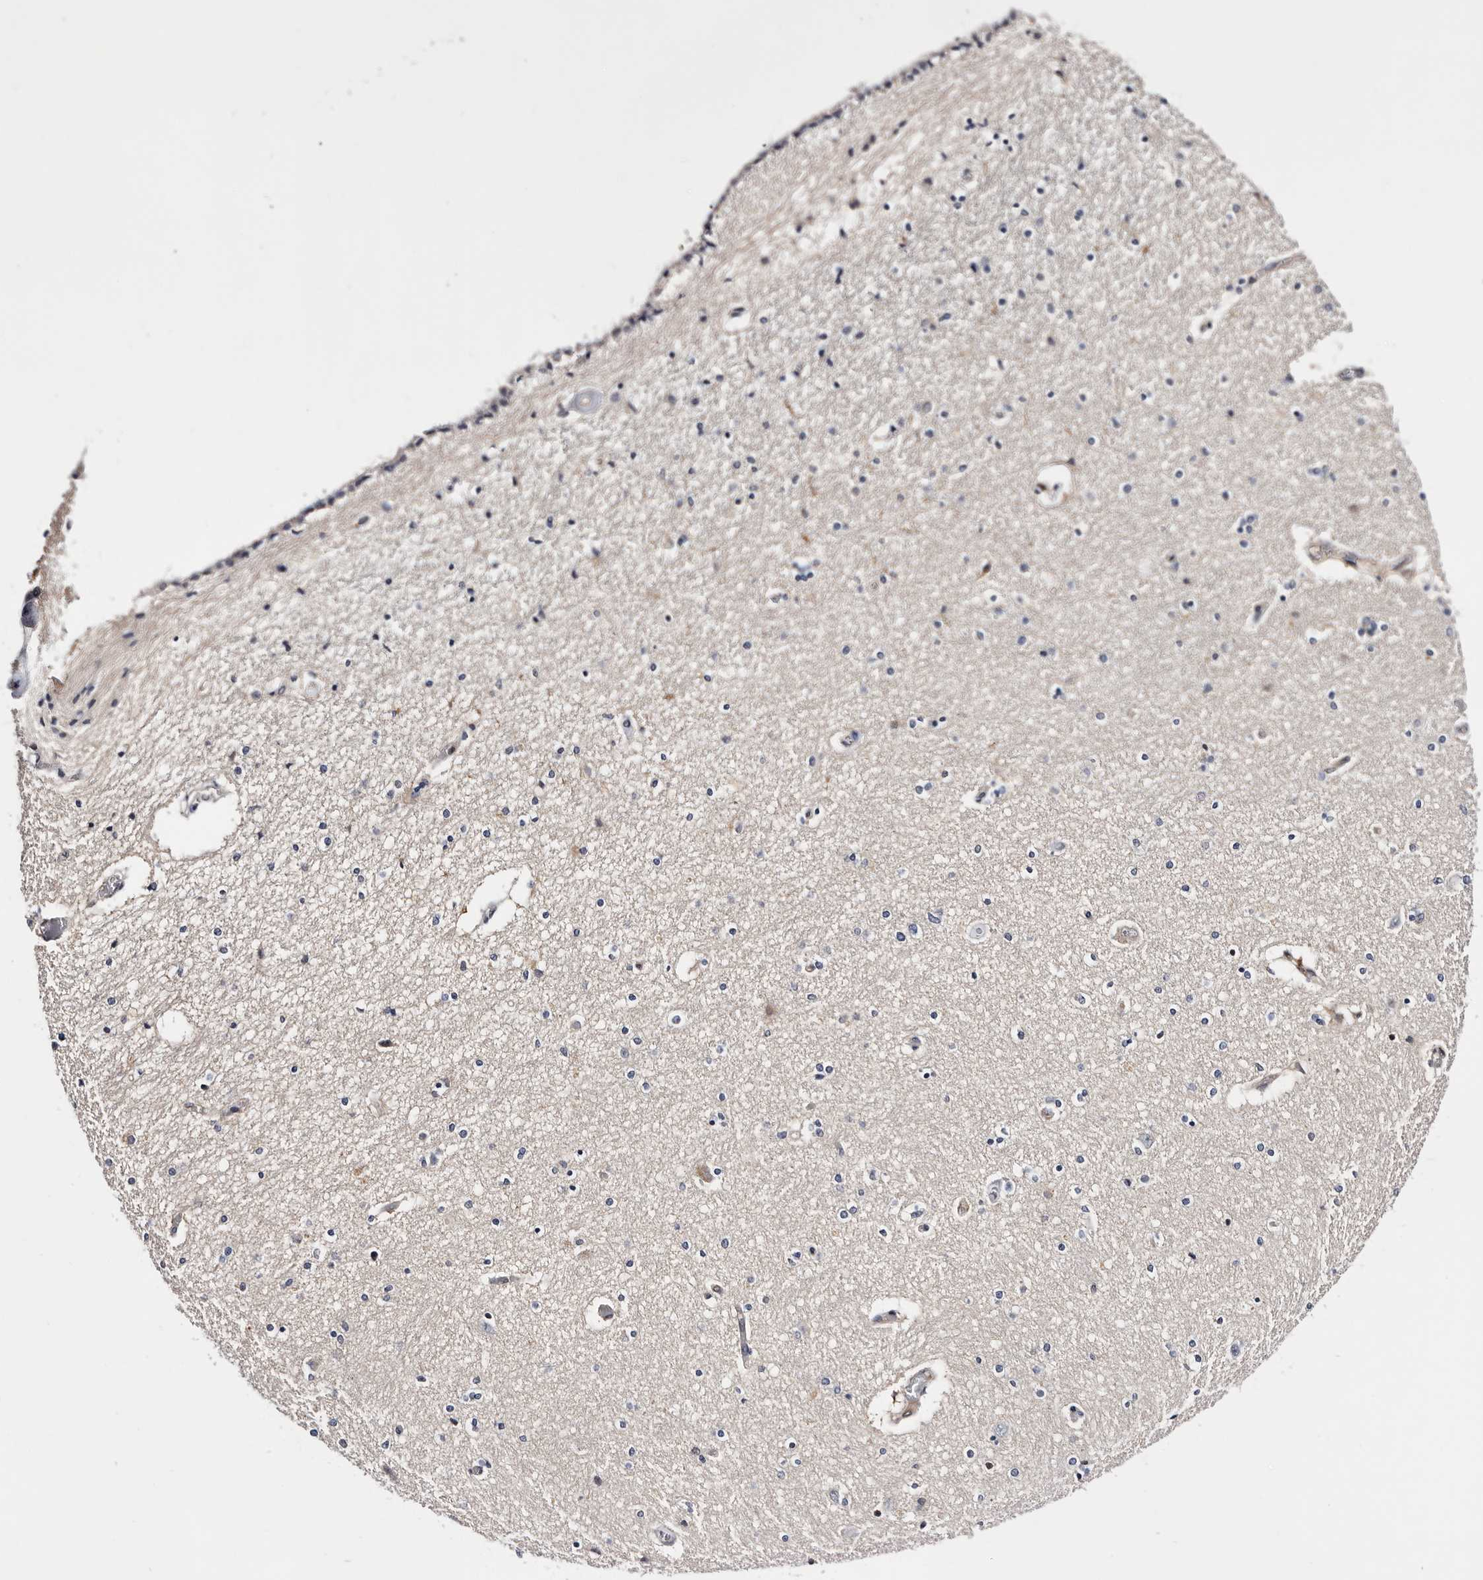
{"staining": {"intensity": "negative", "quantity": "none", "location": "none"}, "tissue": "hippocampus", "cell_type": "Glial cells", "image_type": "normal", "snomed": [{"axis": "morphology", "description": "Normal tissue, NOS"}, {"axis": "topography", "description": "Hippocampus"}], "caption": "Micrograph shows no significant protein expression in glial cells of unremarkable hippocampus.", "gene": "TP53I3", "patient": {"sex": "female", "age": 54}}